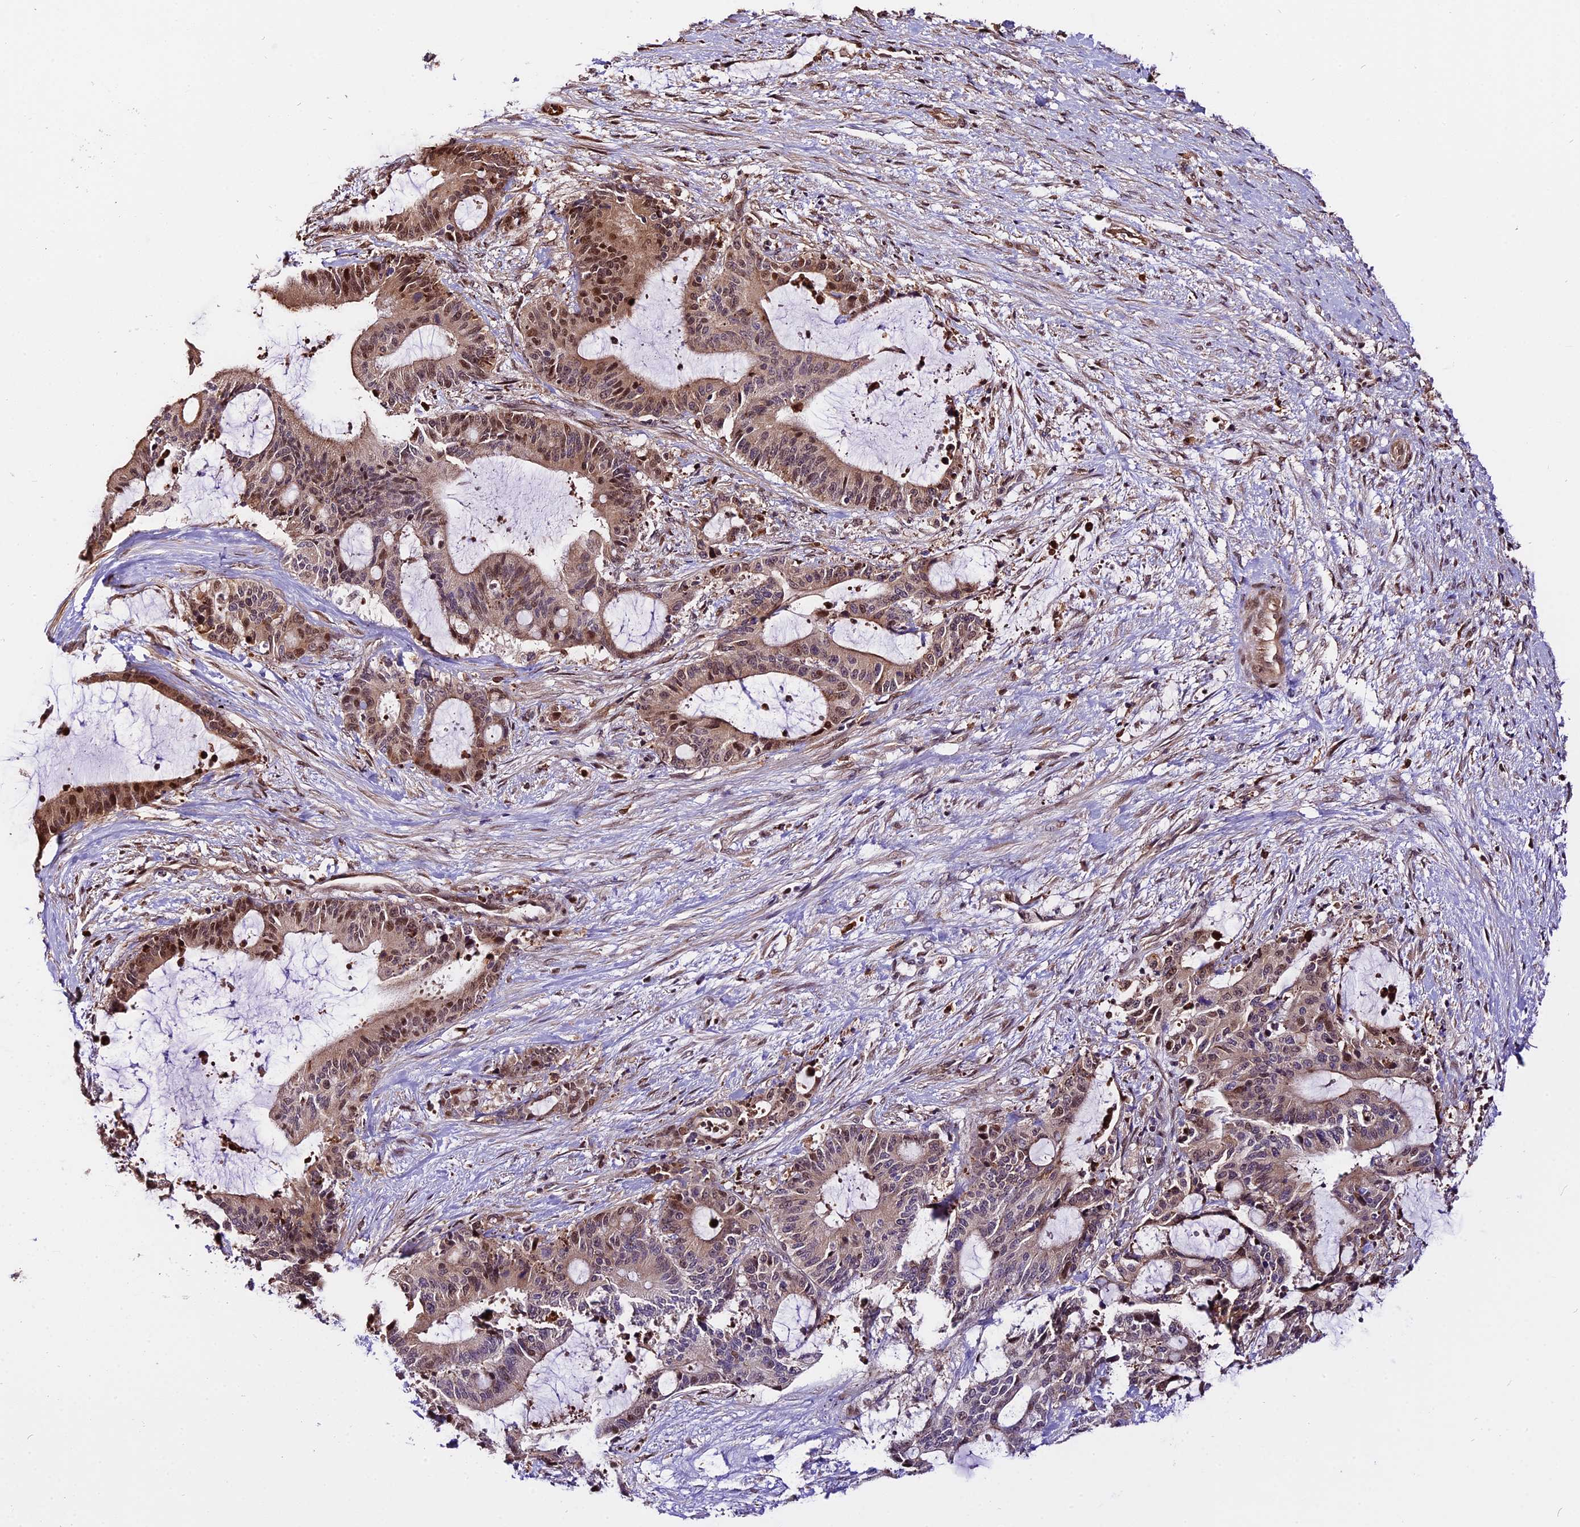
{"staining": {"intensity": "moderate", "quantity": "25%-75%", "location": "nuclear"}, "tissue": "liver cancer", "cell_type": "Tumor cells", "image_type": "cancer", "snomed": [{"axis": "morphology", "description": "Normal tissue, NOS"}, {"axis": "morphology", "description": "Cholangiocarcinoma"}, {"axis": "topography", "description": "Liver"}, {"axis": "topography", "description": "Peripheral nerve tissue"}], "caption": "High-power microscopy captured an immunohistochemistry micrograph of liver cancer, revealing moderate nuclear staining in about 25%-75% of tumor cells.", "gene": "HERPUD1", "patient": {"sex": "female", "age": 73}}